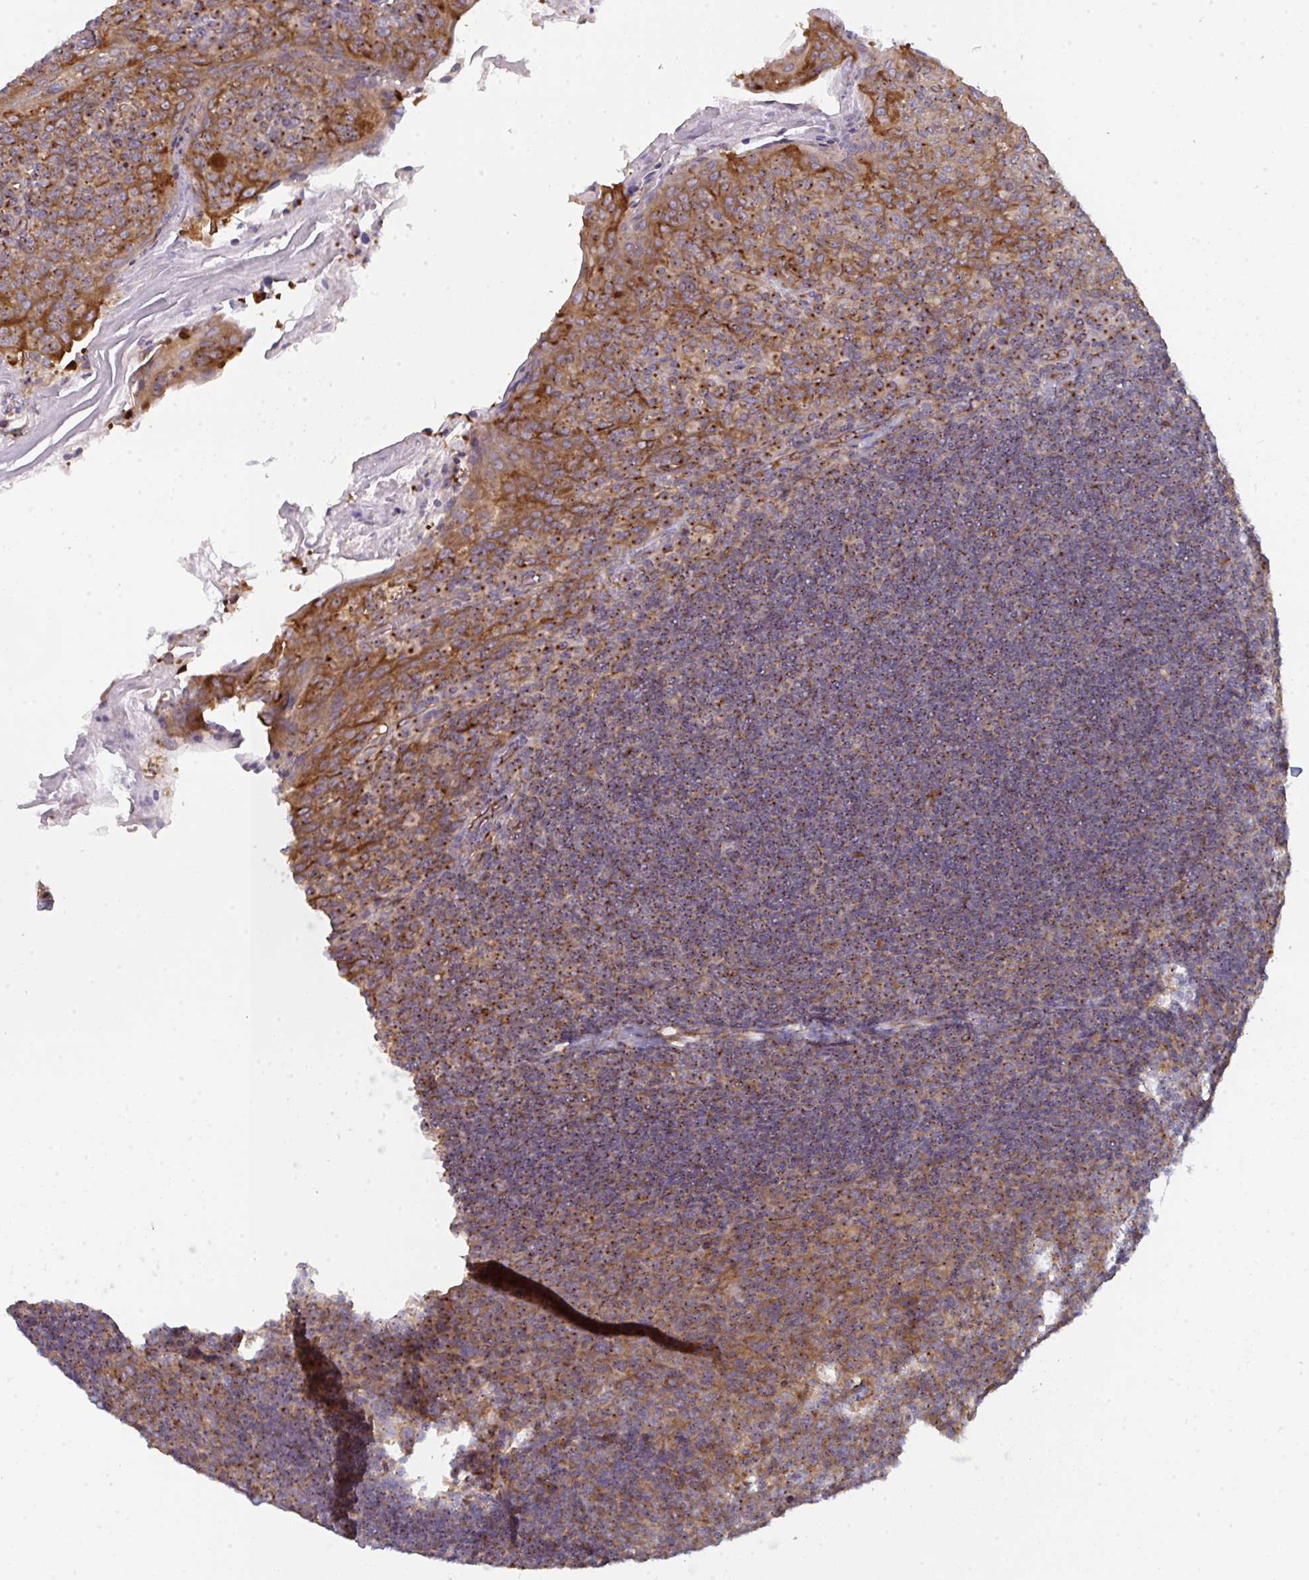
{"staining": {"intensity": "moderate", "quantity": ">75%", "location": "cytoplasmic/membranous"}, "tissue": "tonsil", "cell_type": "Germinal center cells", "image_type": "normal", "snomed": [{"axis": "morphology", "description": "Normal tissue, NOS"}, {"axis": "topography", "description": "Tonsil"}], "caption": "Germinal center cells display moderate cytoplasmic/membranous expression in approximately >75% of cells in normal tonsil.", "gene": "DYNC1I2", "patient": {"sex": "female", "age": 10}}